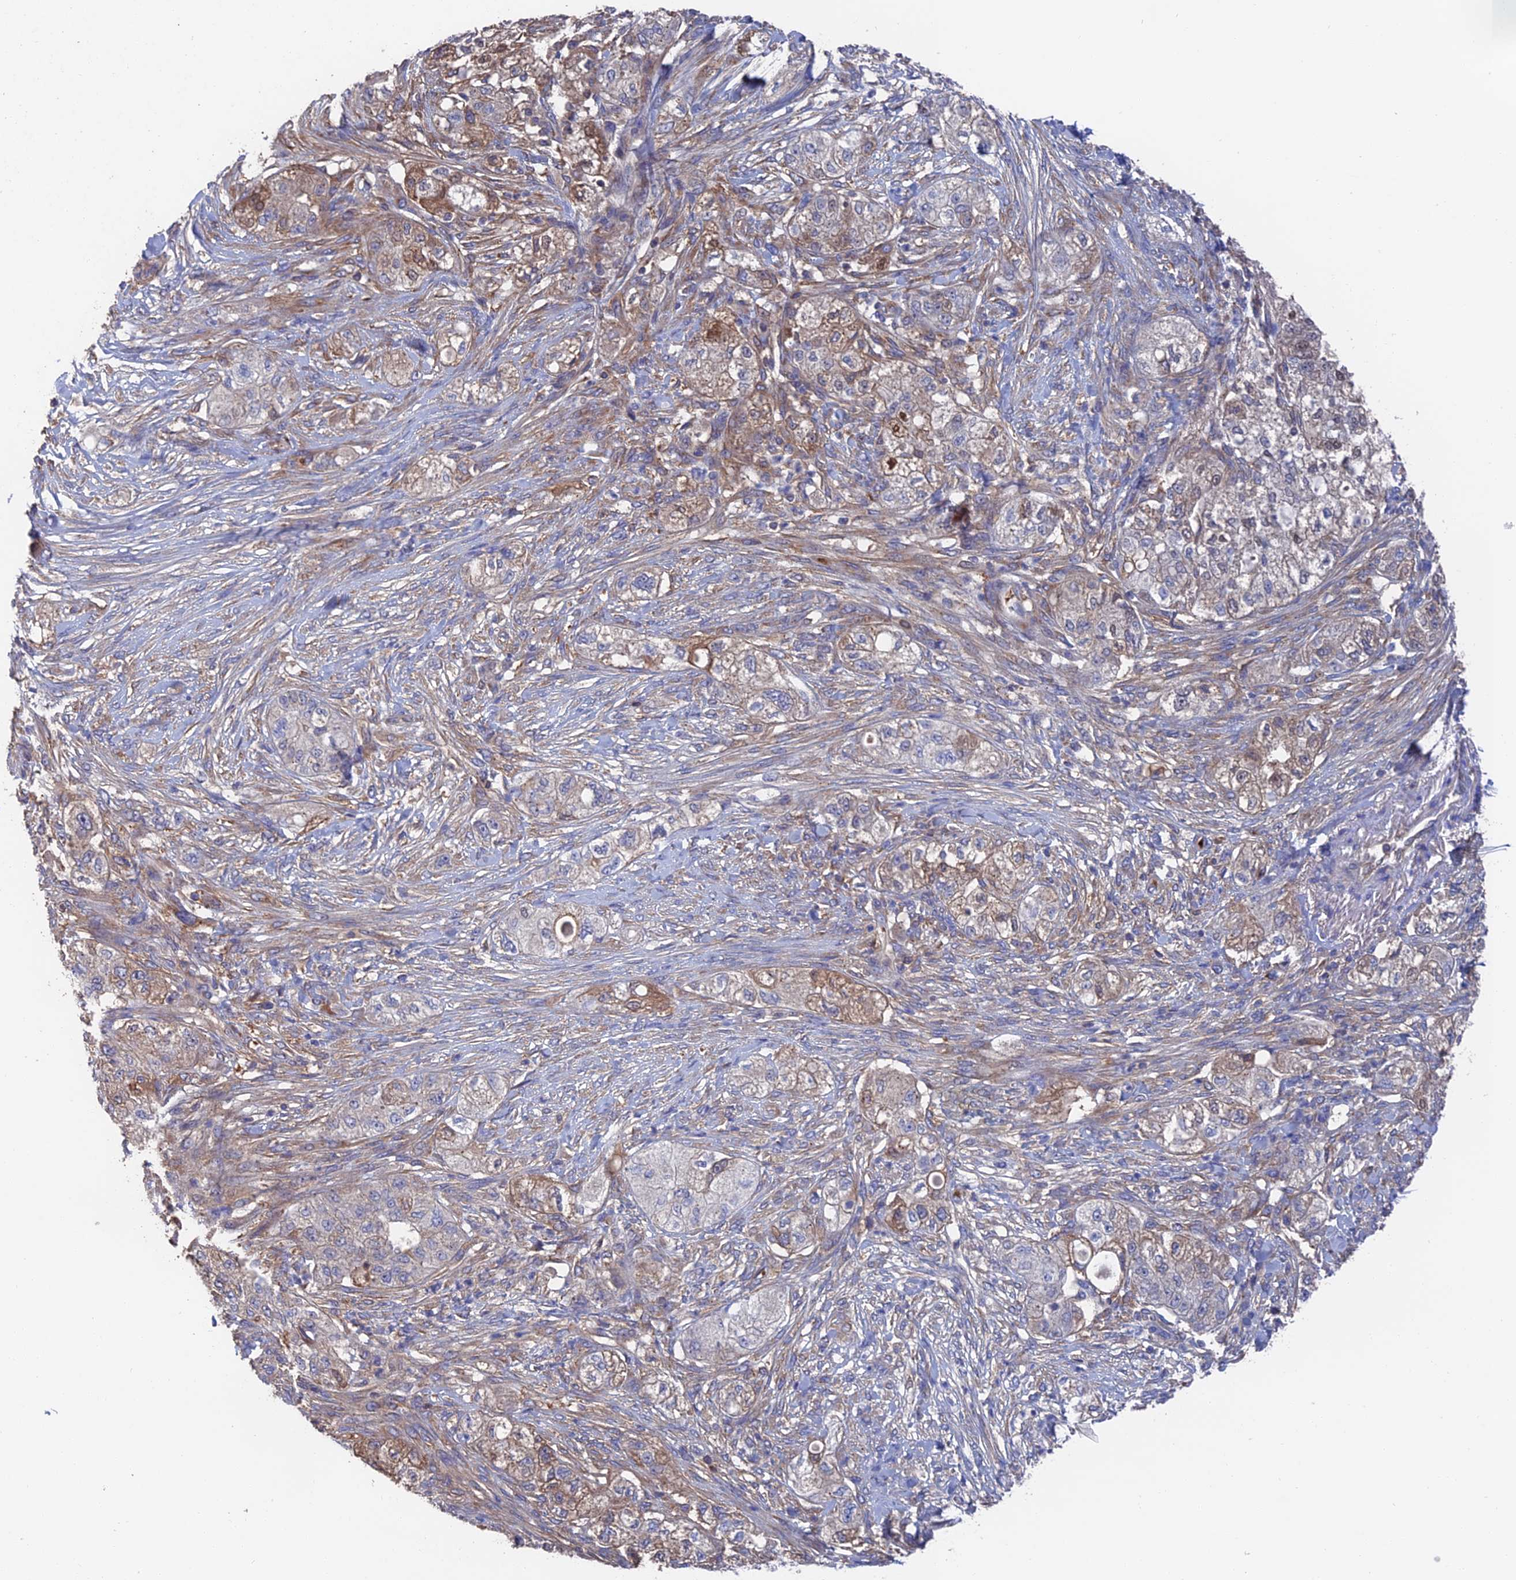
{"staining": {"intensity": "moderate", "quantity": "<25%", "location": "nuclear"}, "tissue": "pancreatic cancer", "cell_type": "Tumor cells", "image_type": "cancer", "snomed": [{"axis": "morphology", "description": "Adenocarcinoma, NOS"}, {"axis": "topography", "description": "Pancreas"}], "caption": "Immunohistochemistry (IHC) of pancreatic cancer exhibits low levels of moderate nuclear staining in approximately <25% of tumor cells.", "gene": "HPF1", "patient": {"sex": "female", "age": 78}}